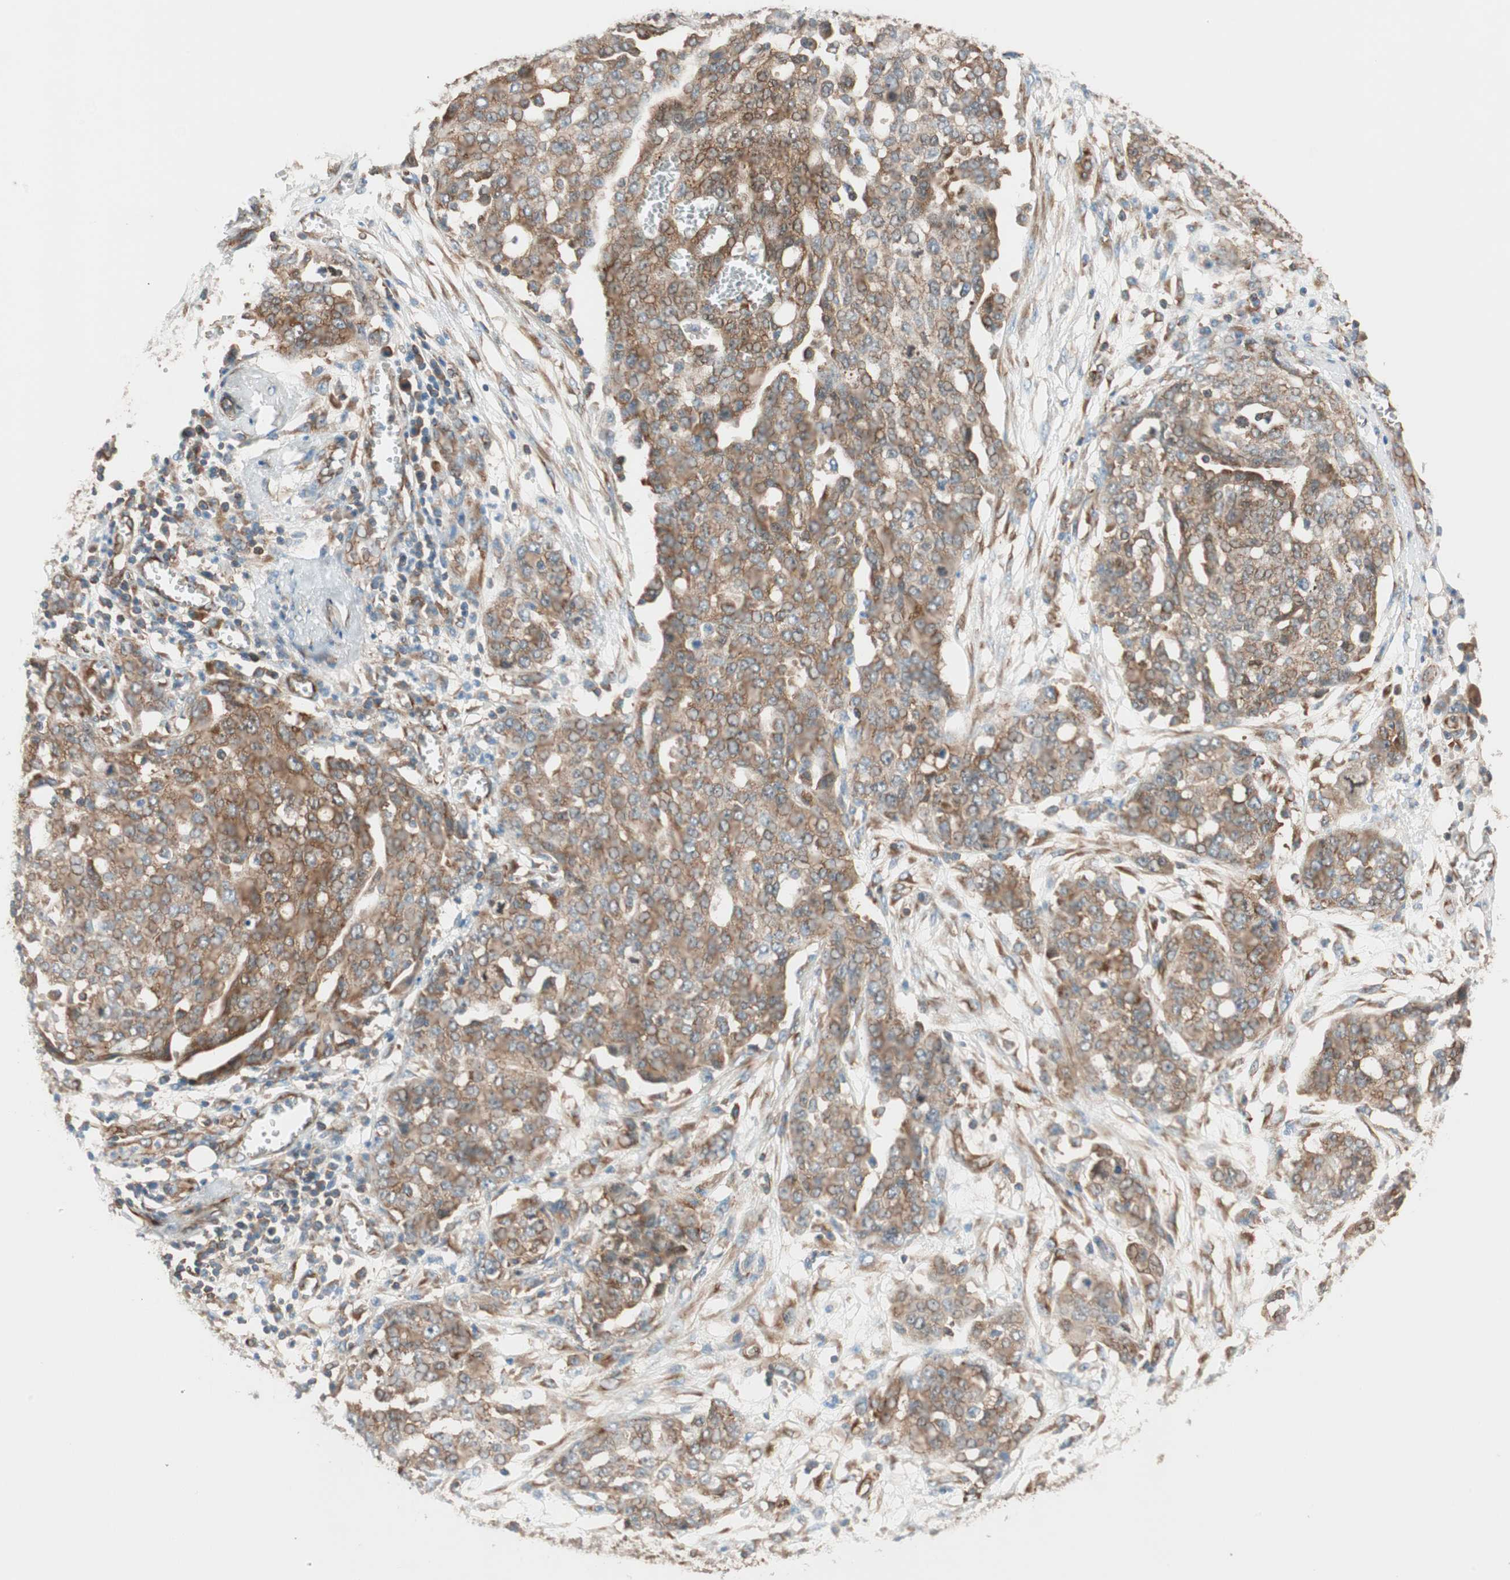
{"staining": {"intensity": "strong", "quantity": ">75%", "location": "cytoplasmic/membranous"}, "tissue": "ovarian cancer", "cell_type": "Tumor cells", "image_type": "cancer", "snomed": [{"axis": "morphology", "description": "Cystadenocarcinoma, serous, NOS"}, {"axis": "topography", "description": "Soft tissue"}, {"axis": "topography", "description": "Ovary"}], "caption": "The photomicrograph reveals a brown stain indicating the presence of a protein in the cytoplasmic/membranous of tumor cells in ovarian cancer. (IHC, brightfield microscopy, high magnification).", "gene": "WASL", "patient": {"sex": "female", "age": 57}}